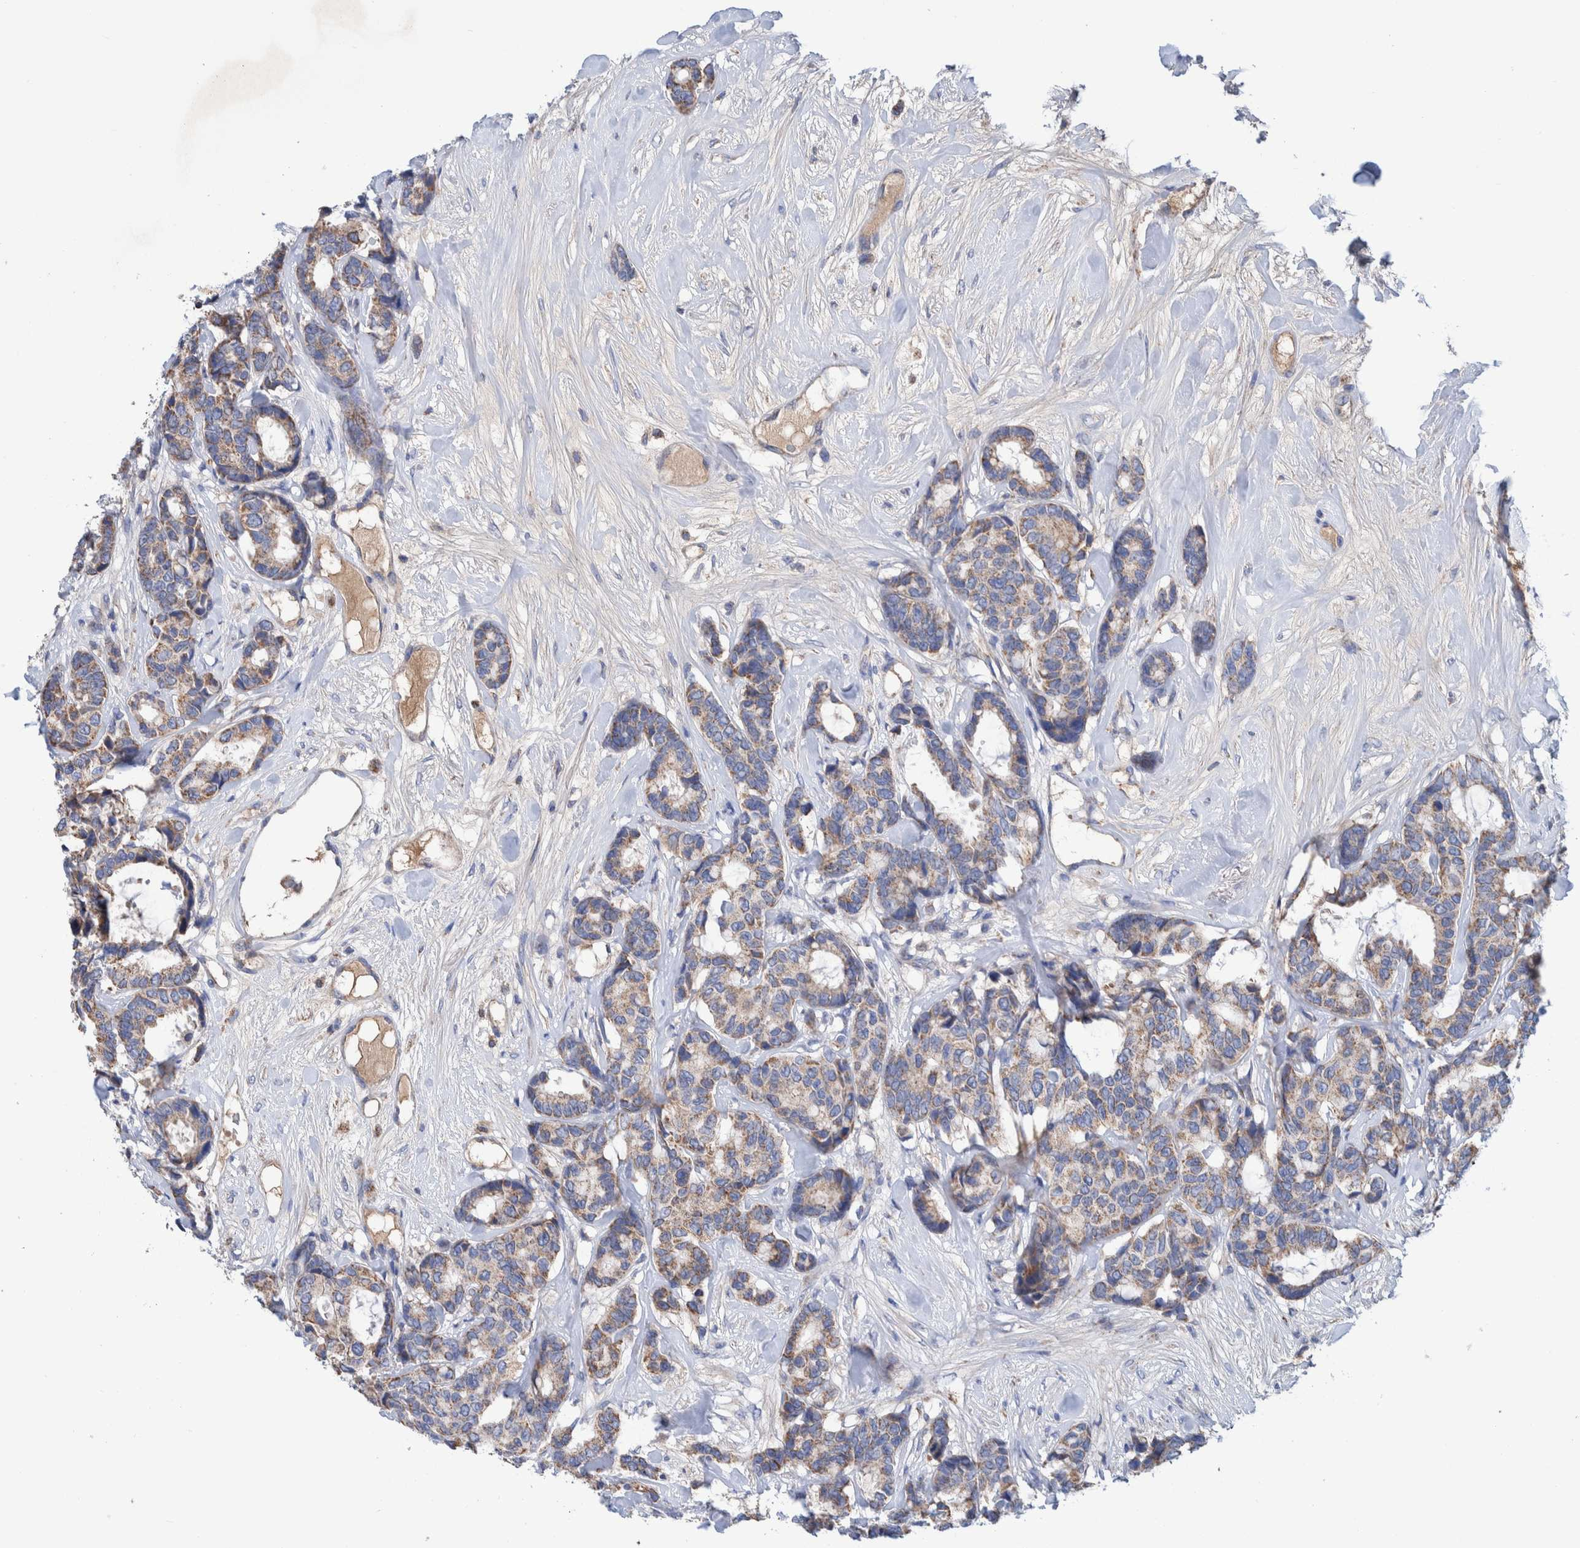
{"staining": {"intensity": "moderate", "quantity": ">75%", "location": "cytoplasmic/membranous"}, "tissue": "breast cancer", "cell_type": "Tumor cells", "image_type": "cancer", "snomed": [{"axis": "morphology", "description": "Duct carcinoma"}, {"axis": "topography", "description": "Breast"}], "caption": "The micrograph demonstrates staining of breast cancer, revealing moderate cytoplasmic/membranous protein expression (brown color) within tumor cells.", "gene": "DECR1", "patient": {"sex": "female", "age": 87}}